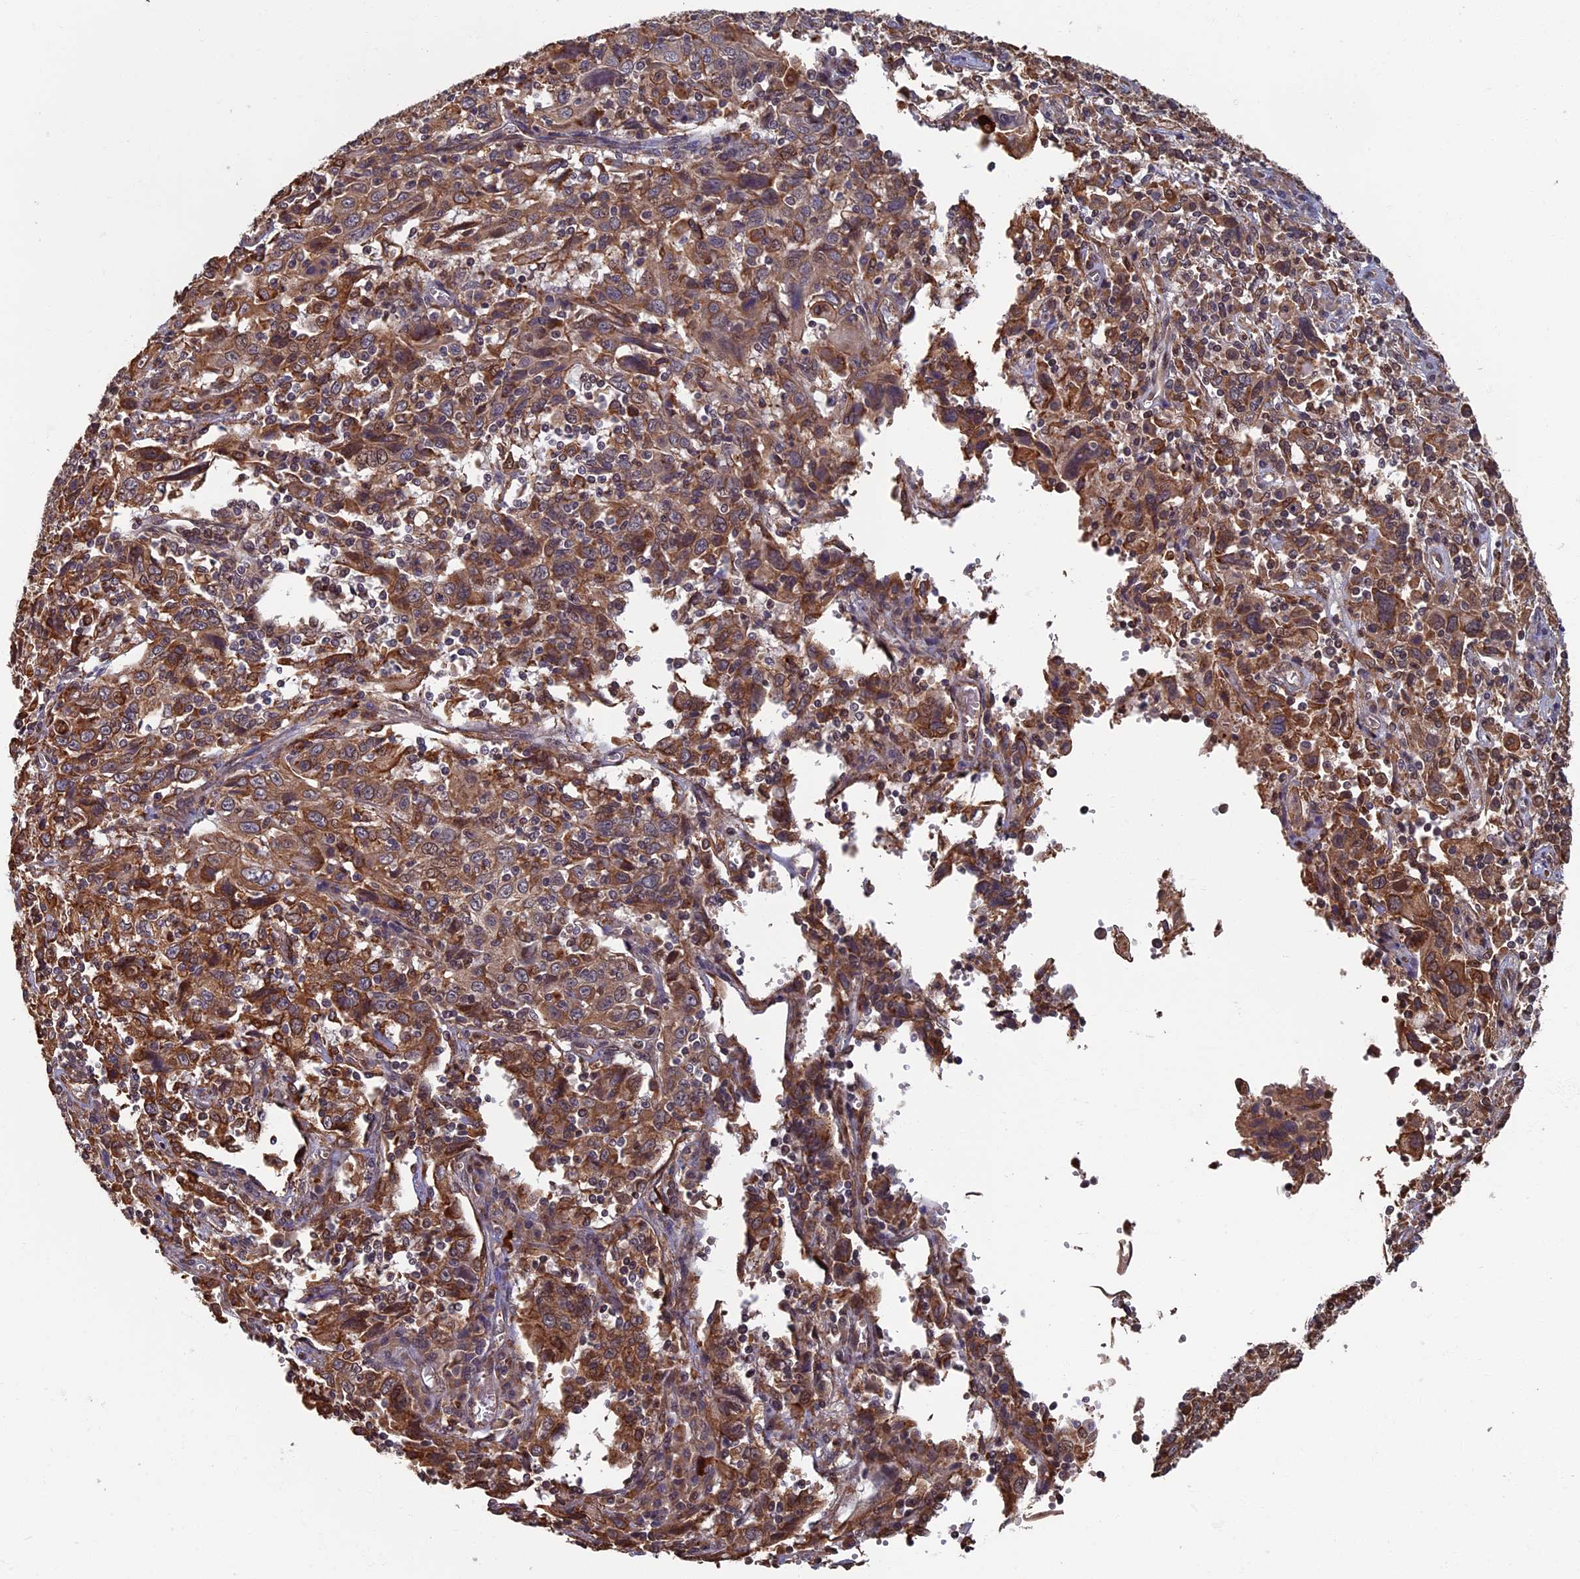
{"staining": {"intensity": "moderate", "quantity": ">75%", "location": "cytoplasmic/membranous"}, "tissue": "cervical cancer", "cell_type": "Tumor cells", "image_type": "cancer", "snomed": [{"axis": "morphology", "description": "Squamous cell carcinoma, NOS"}, {"axis": "topography", "description": "Cervix"}], "caption": "Cervical cancer (squamous cell carcinoma) tissue exhibits moderate cytoplasmic/membranous staining in about >75% of tumor cells, visualized by immunohistochemistry.", "gene": "CTDP1", "patient": {"sex": "female", "age": 46}}